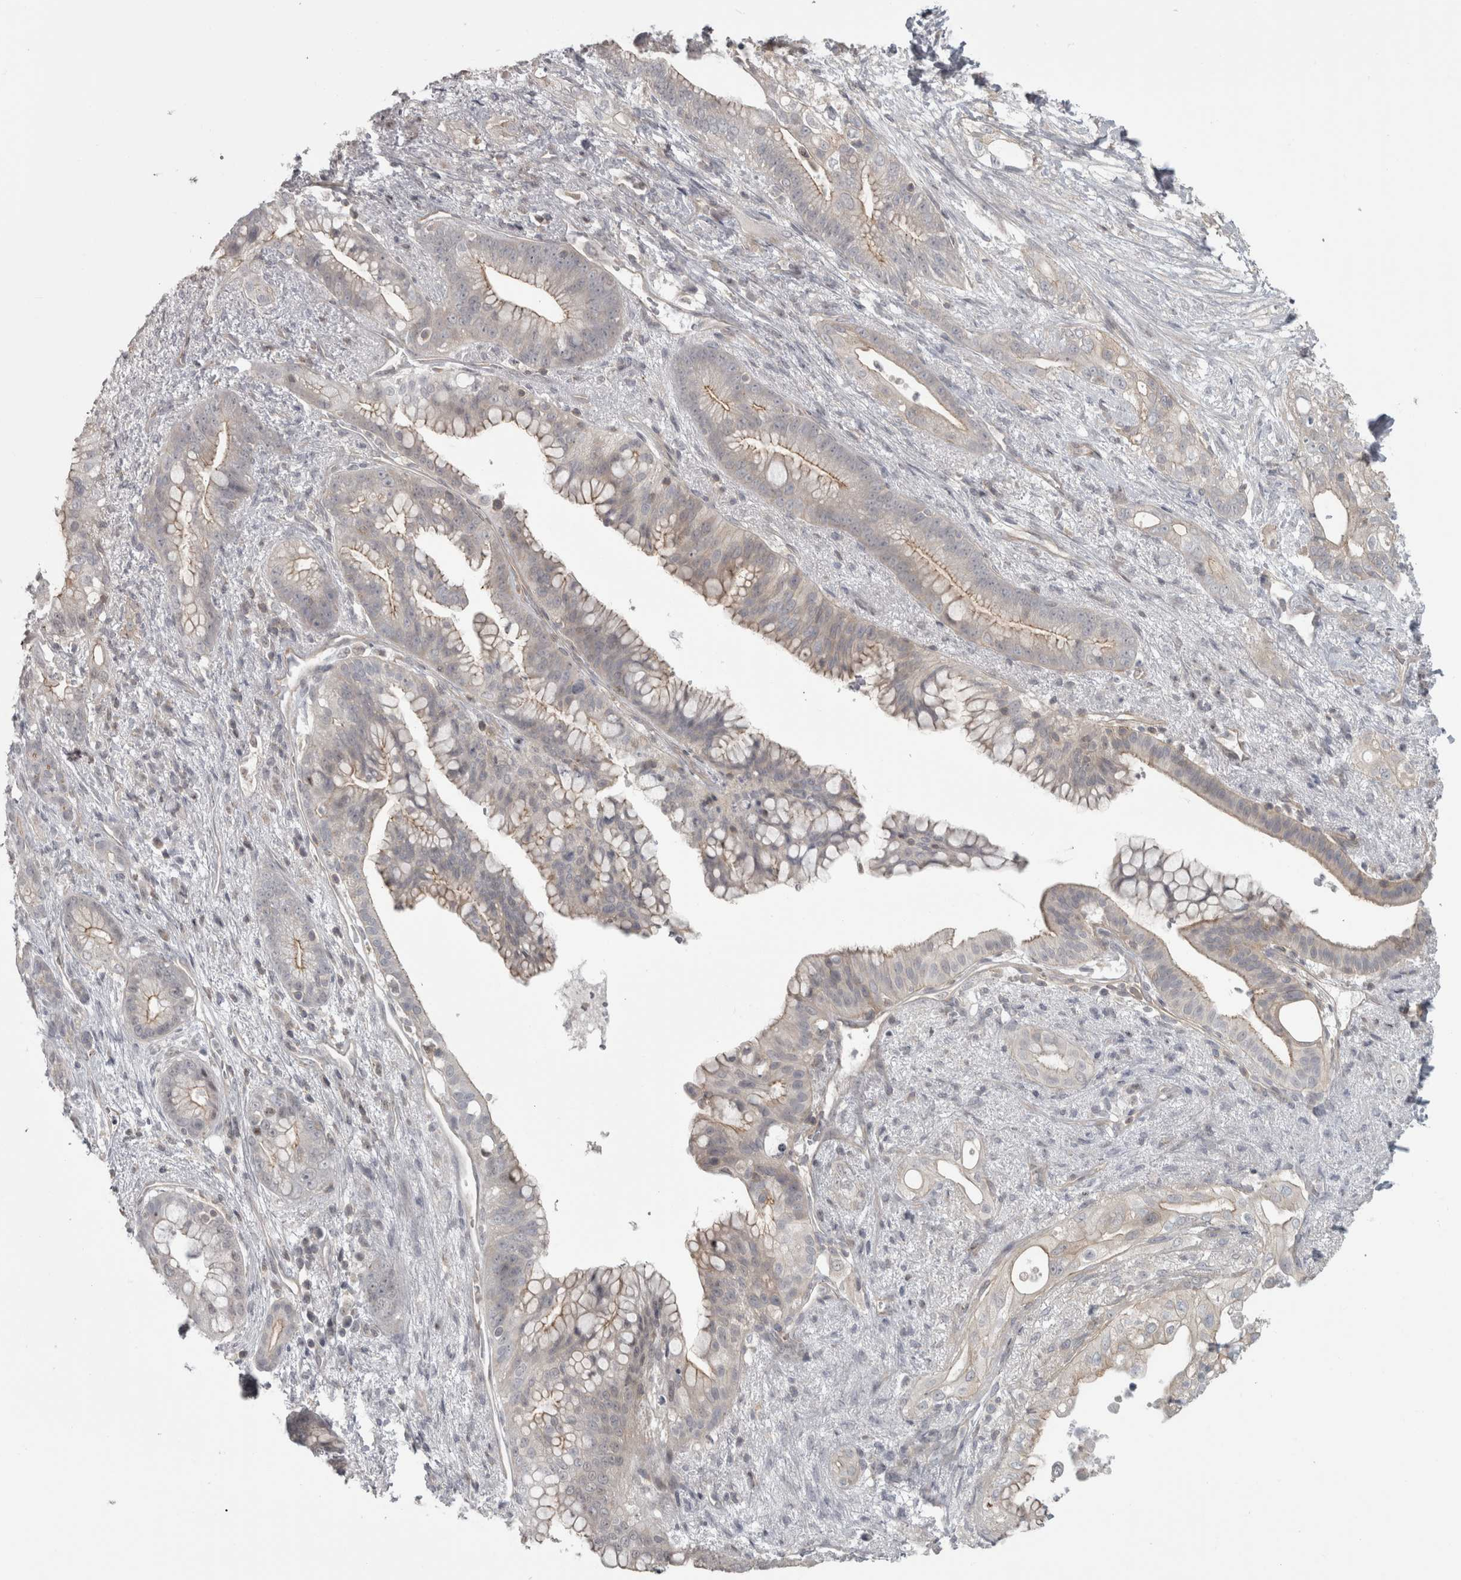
{"staining": {"intensity": "weak", "quantity": "25%-75%", "location": "cytoplasmic/membranous"}, "tissue": "pancreatic cancer", "cell_type": "Tumor cells", "image_type": "cancer", "snomed": [{"axis": "morphology", "description": "Adenocarcinoma, NOS"}, {"axis": "topography", "description": "Pancreas"}], "caption": "IHC staining of pancreatic cancer (adenocarcinoma), which displays low levels of weak cytoplasmic/membranous expression in approximately 25%-75% of tumor cells indicating weak cytoplasmic/membranous protein positivity. The staining was performed using DAB (3,3'-diaminobenzidine) (brown) for protein detection and nuclei were counterstained in hematoxylin (blue).", "gene": "PPP1R12B", "patient": {"sex": "male", "age": 53}}